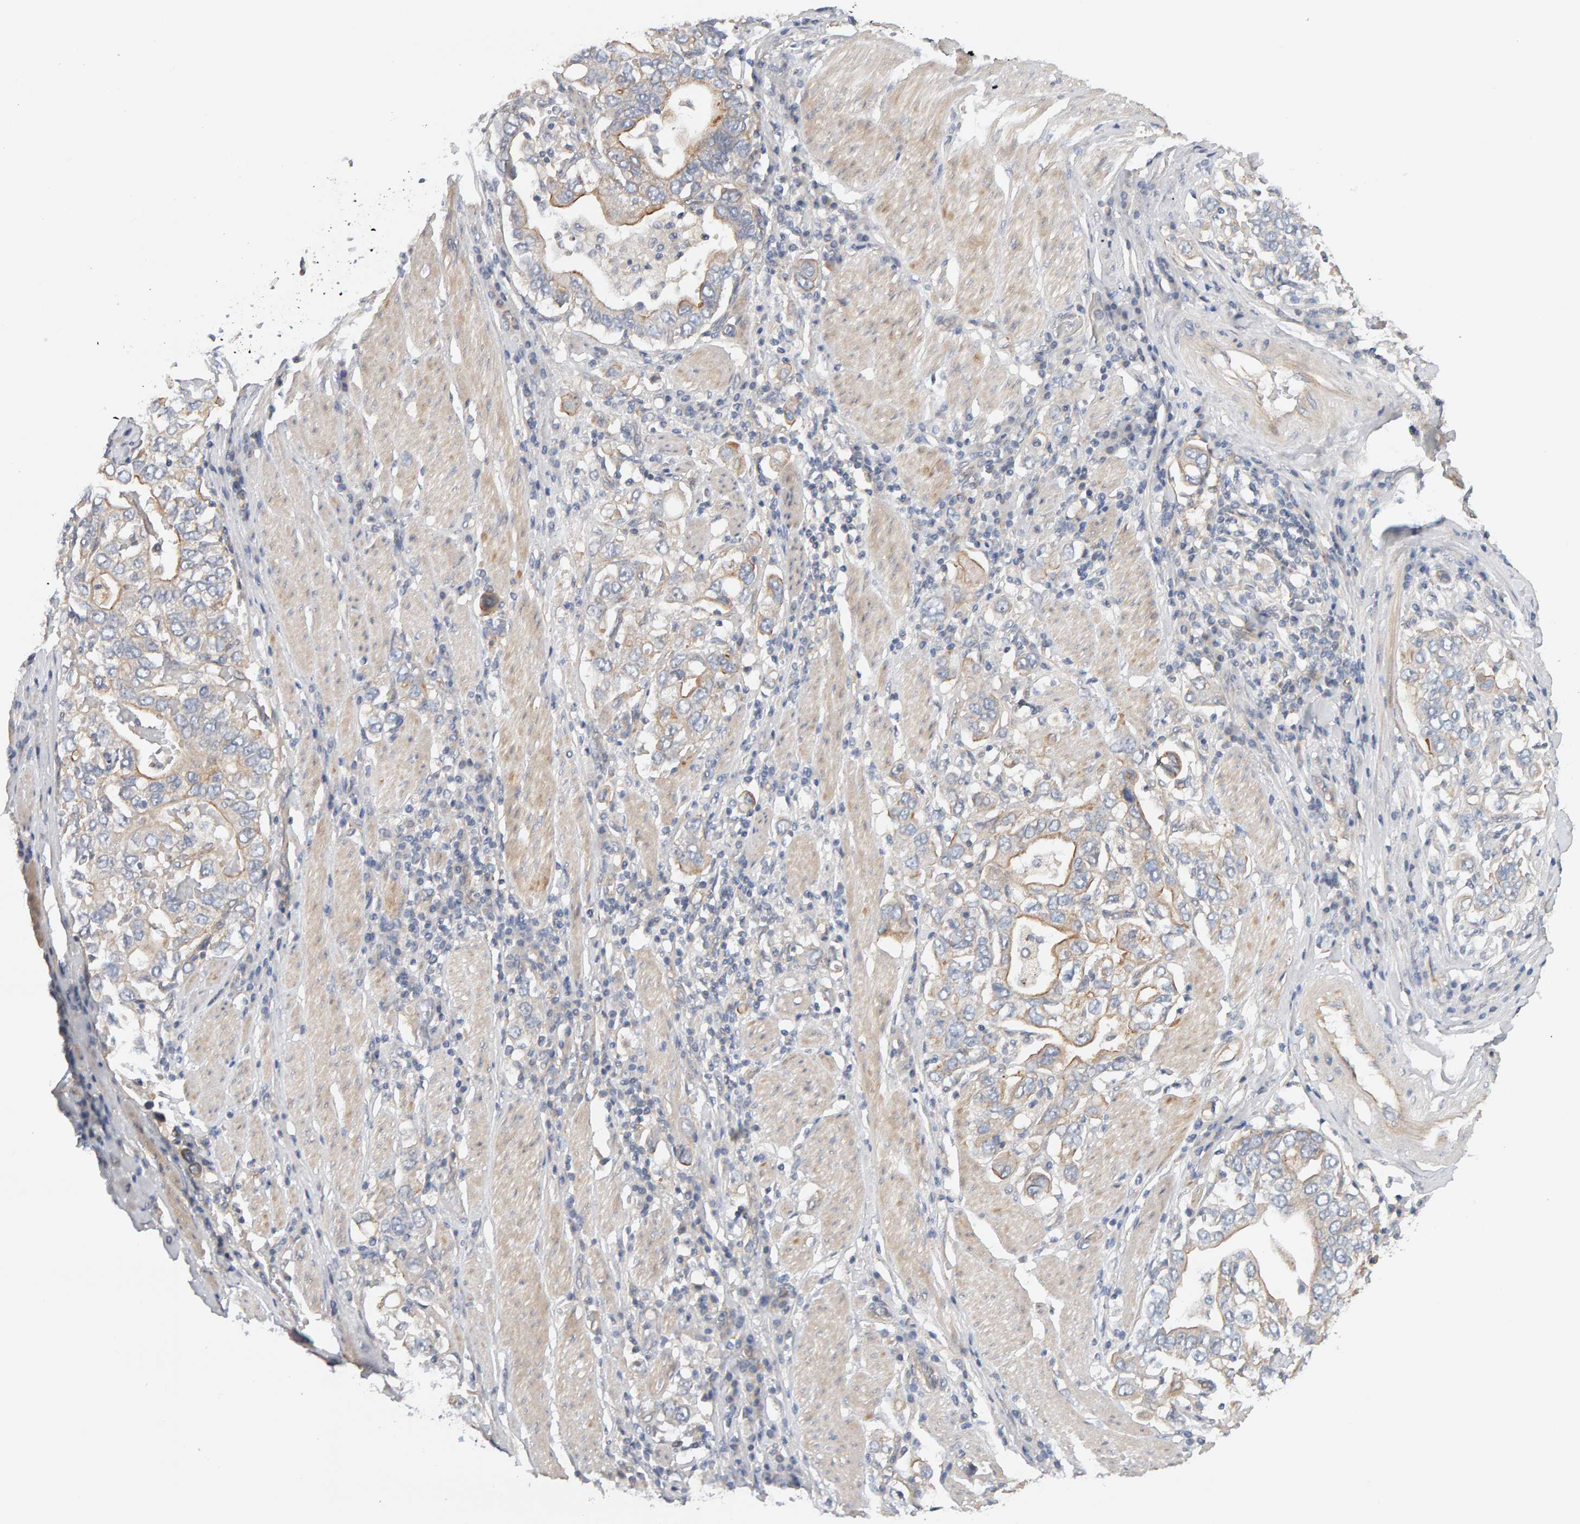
{"staining": {"intensity": "weak", "quantity": "<25%", "location": "cytoplasmic/membranous"}, "tissue": "stomach cancer", "cell_type": "Tumor cells", "image_type": "cancer", "snomed": [{"axis": "morphology", "description": "Adenocarcinoma, NOS"}, {"axis": "topography", "description": "Stomach, upper"}], "caption": "DAB (3,3'-diaminobenzidine) immunohistochemical staining of human adenocarcinoma (stomach) shows no significant positivity in tumor cells.", "gene": "PPP1R16A", "patient": {"sex": "male", "age": 62}}